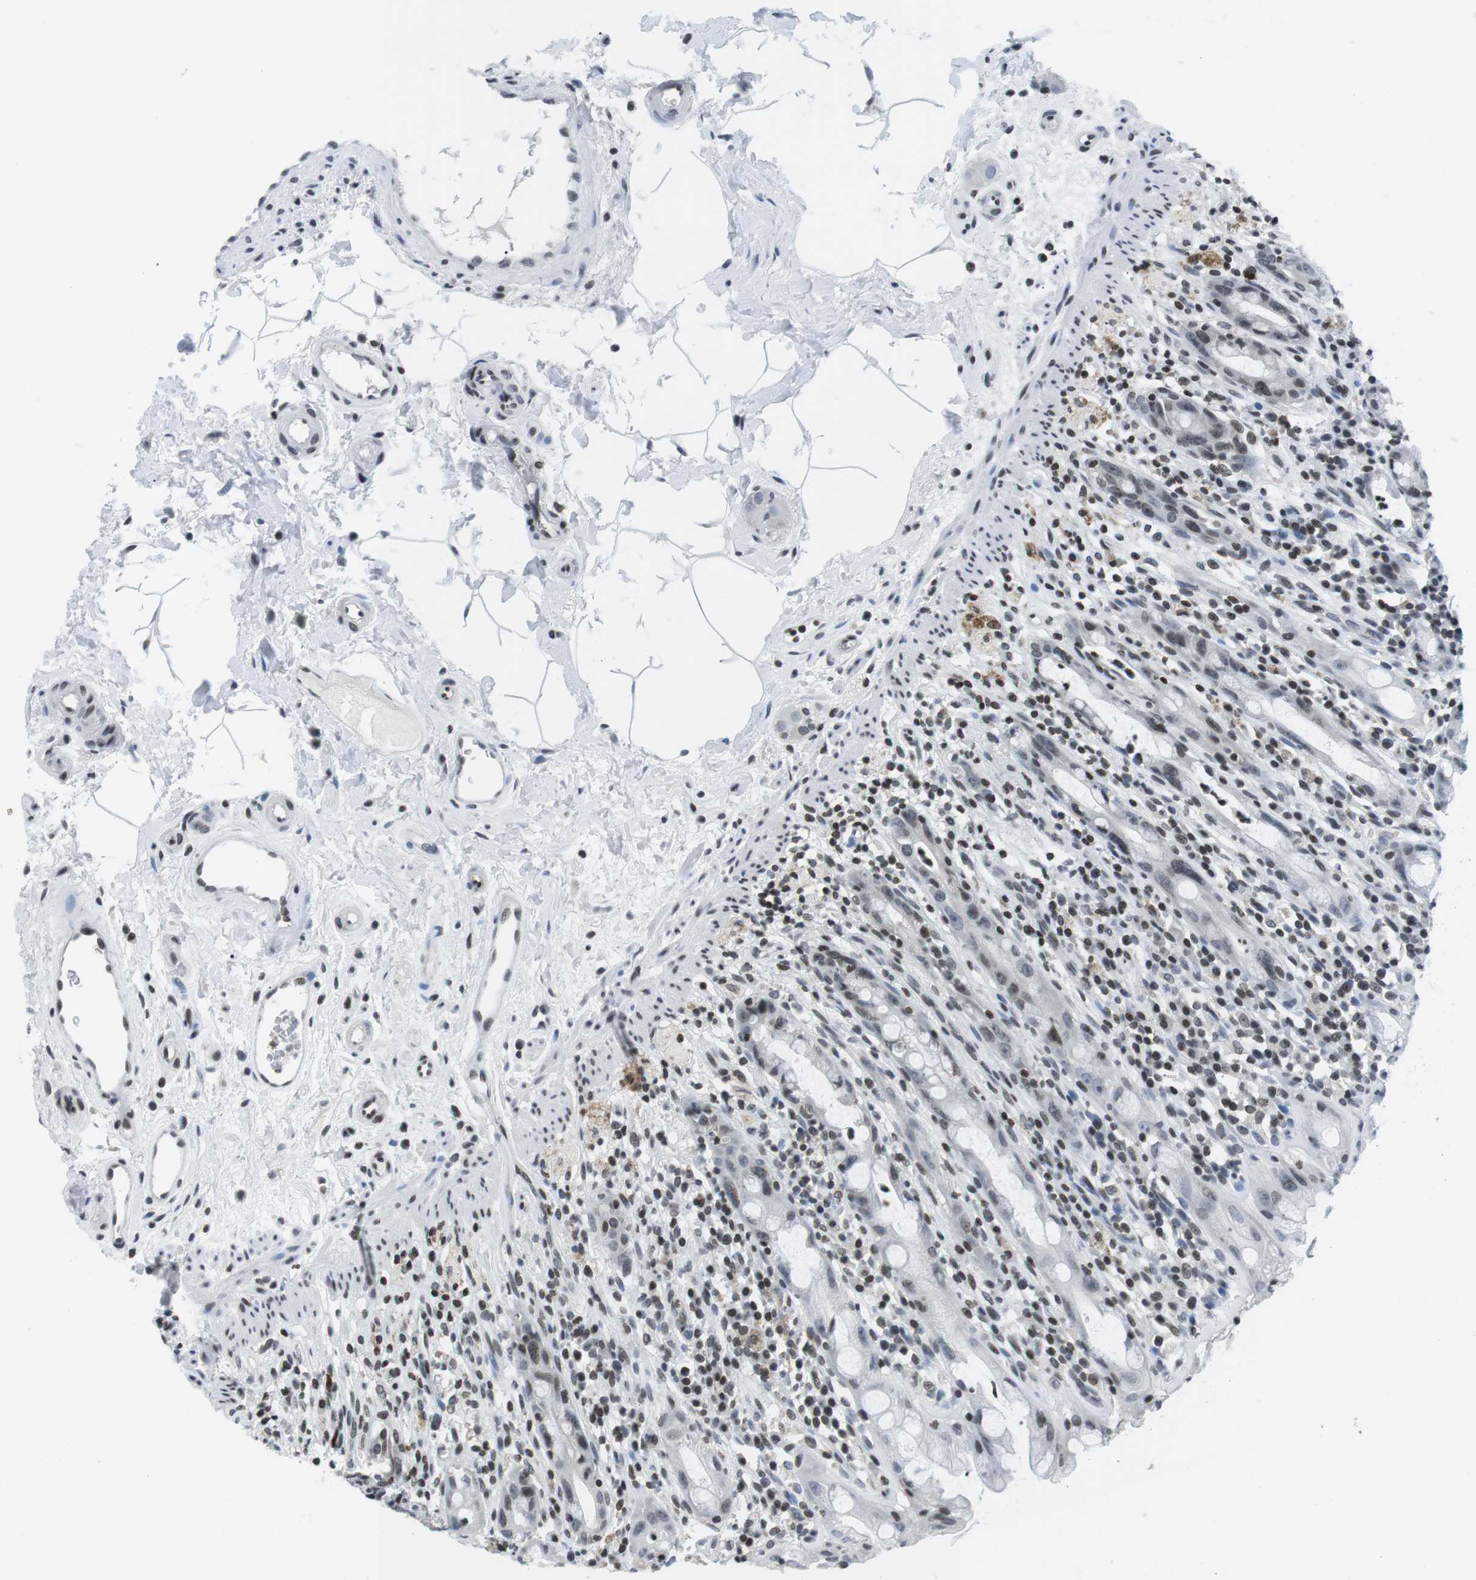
{"staining": {"intensity": "weak", "quantity": "<25%", "location": "nuclear"}, "tissue": "rectum", "cell_type": "Glandular cells", "image_type": "normal", "snomed": [{"axis": "morphology", "description": "Normal tissue, NOS"}, {"axis": "topography", "description": "Rectum"}], "caption": "Immunohistochemistry micrograph of unremarkable rectum stained for a protein (brown), which exhibits no staining in glandular cells.", "gene": "E2F2", "patient": {"sex": "male", "age": 44}}